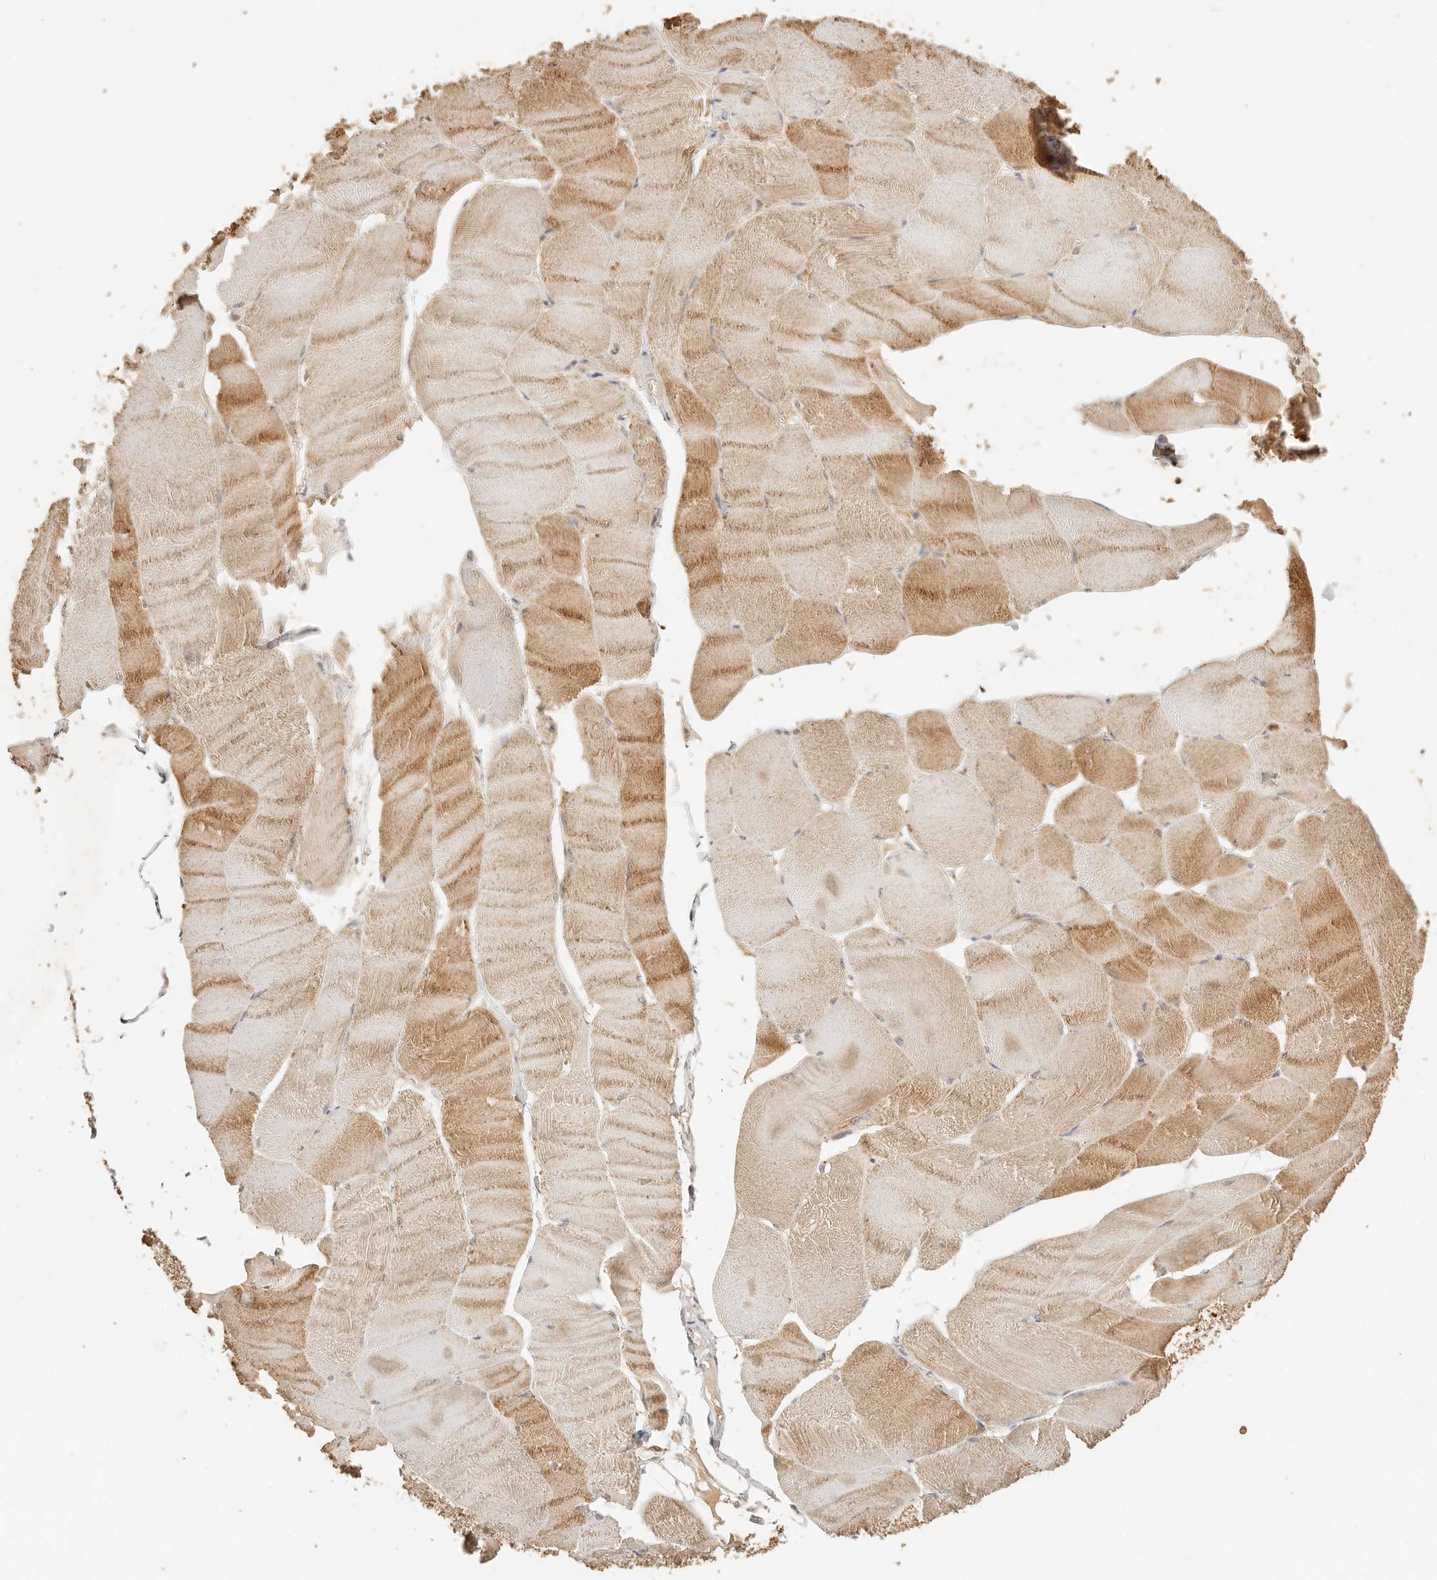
{"staining": {"intensity": "moderate", "quantity": "25%-75%", "location": "cytoplasmic/membranous"}, "tissue": "skeletal muscle", "cell_type": "Myocytes", "image_type": "normal", "snomed": [{"axis": "morphology", "description": "Normal tissue, NOS"}, {"axis": "morphology", "description": "Basal cell carcinoma"}, {"axis": "topography", "description": "Skeletal muscle"}], "caption": "Protein expression analysis of benign skeletal muscle reveals moderate cytoplasmic/membranous positivity in approximately 25%-75% of myocytes.", "gene": "INTS11", "patient": {"sex": "female", "age": 64}}